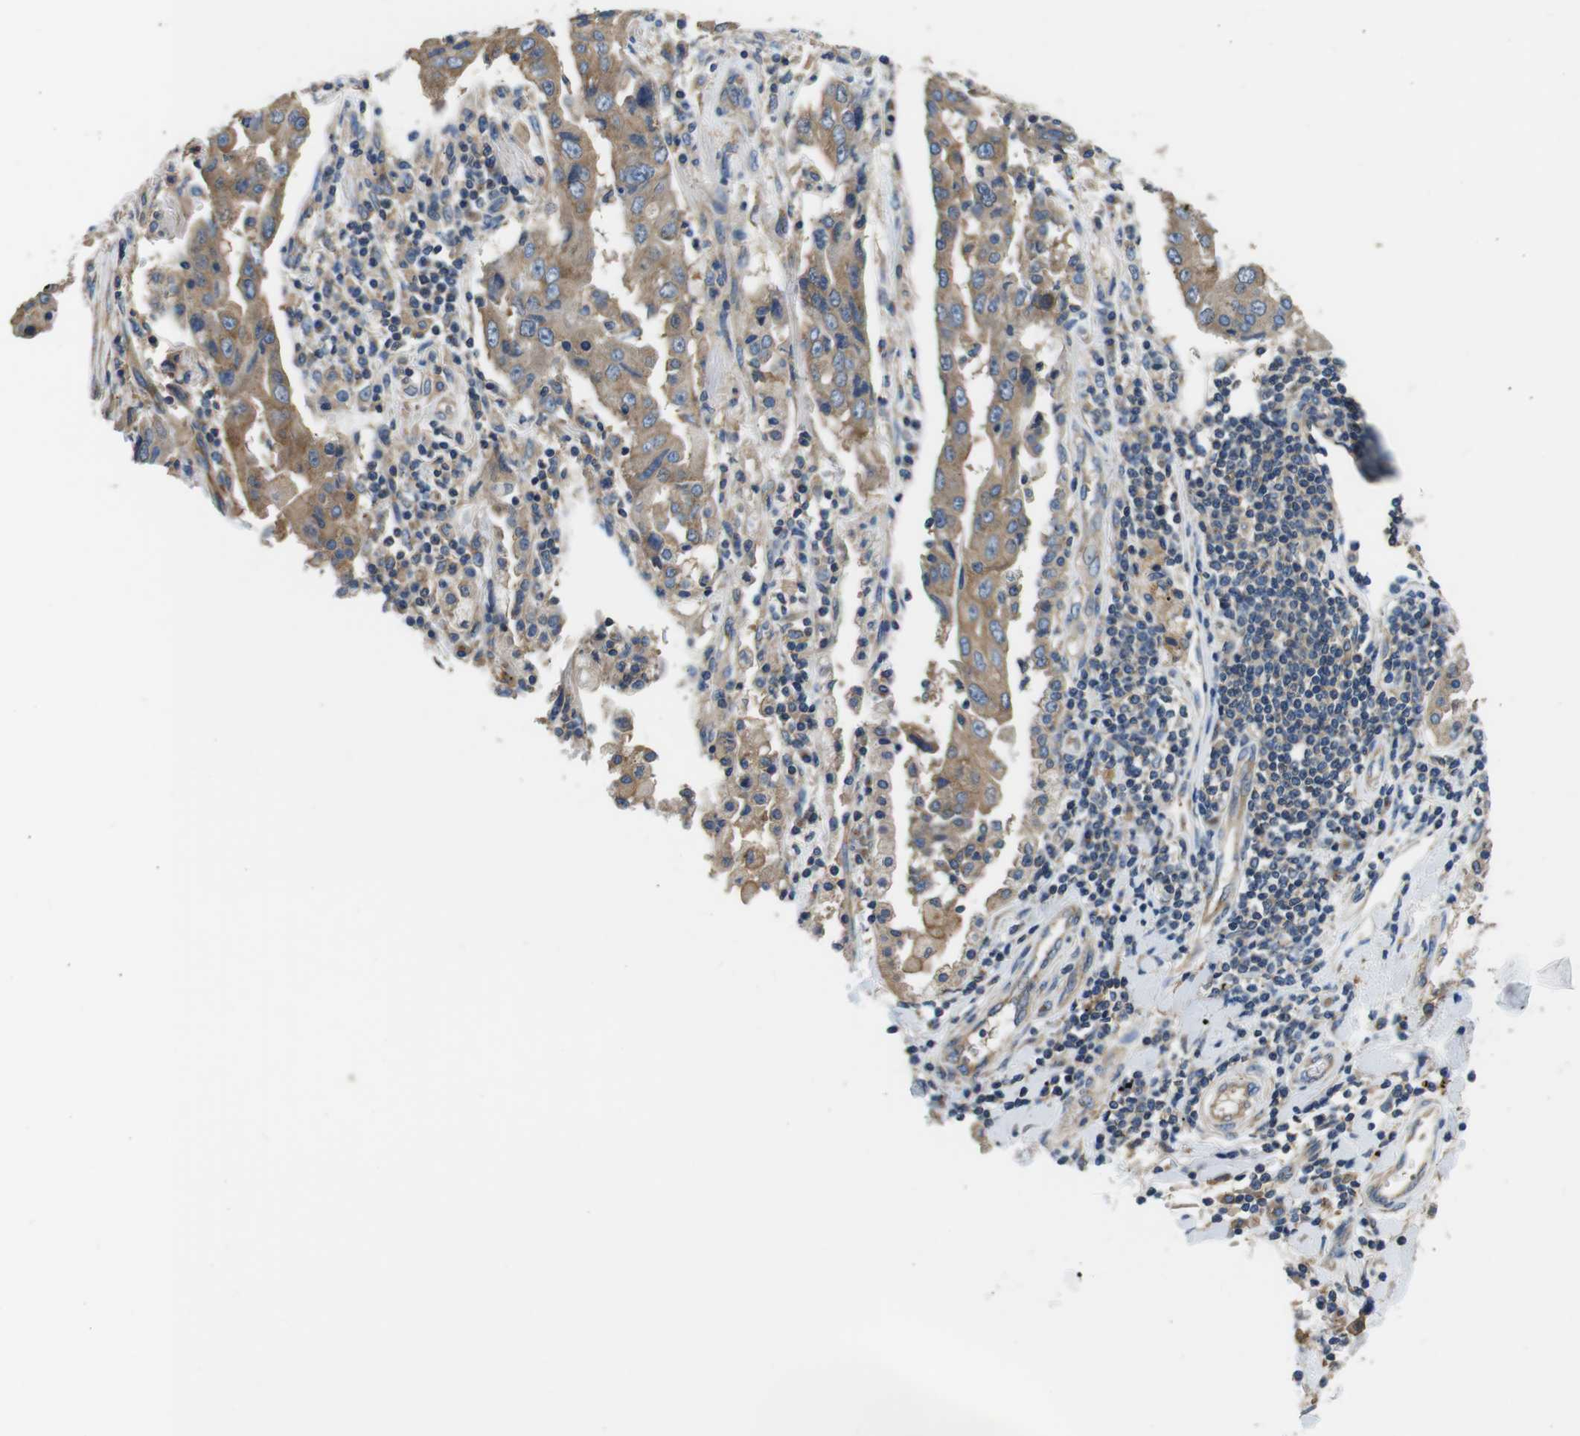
{"staining": {"intensity": "moderate", "quantity": ">75%", "location": "cytoplasmic/membranous"}, "tissue": "lung cancer", "cell_type": "Tumor cells", "image_type": "cancer", "snomed": [{"axis": "morphology", "description": "Adenocarcinoma, NOS"}, {"axis": "topography", "description": "Lung"}], "caption": "Brown immunohistochemical staining in lung cancer demonstrates moderate cytoplasmic/membranous positivity in approximately >75% of tumor cells.", "gene": "DENND4C", "patient": {"sex": "female", "age": 65}}